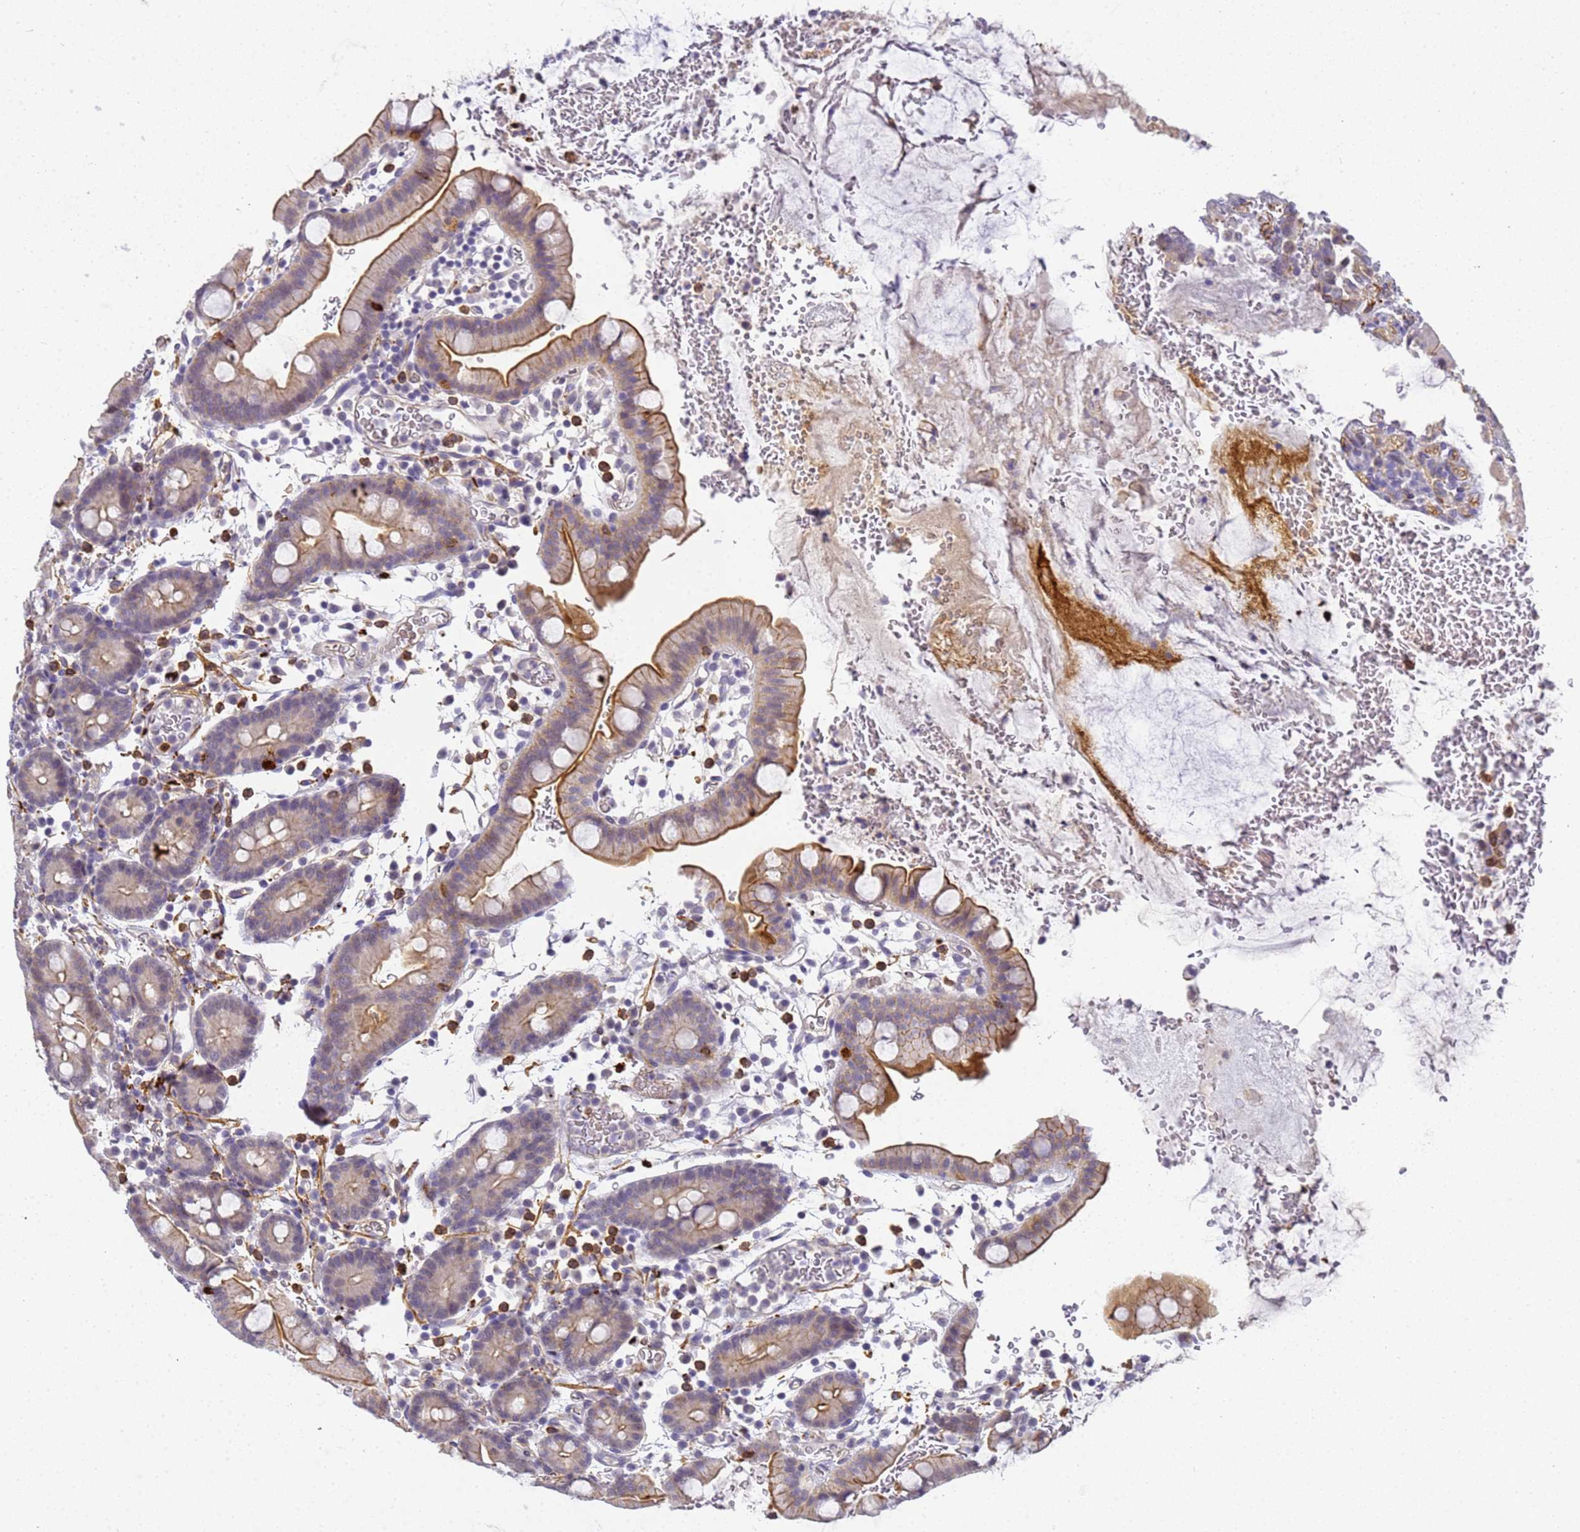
{"staining": {"intensity": "strong", "quantity": "<25%", "location": "cytoplasmic/membranous"}, "tissue": "small intestine", "cell_type": "Glandular cells", "image_type": "normal", "snomed": [{"axis": "morphology", "description": "Normal tissue, NOS"}, {"axis": "topography", "description": "Stomach, upper"}, {"axis": "topography", "description": "Stomach, lower"}, {"axis": "topography", "description": "Small intestine"}], "caption": "Immunohistochemical staining of unremarkable human small intestine shows medium levels of strong cytoplasmic/membranous expression in about <25% of glandular cells. The protein of interest is stained brown, and the nuclei are stained in blue (DAB IHC with brightfield microscopy, high magnification).", "gene": "GON4L", "patient": {"sex": "male", "age": 68}}